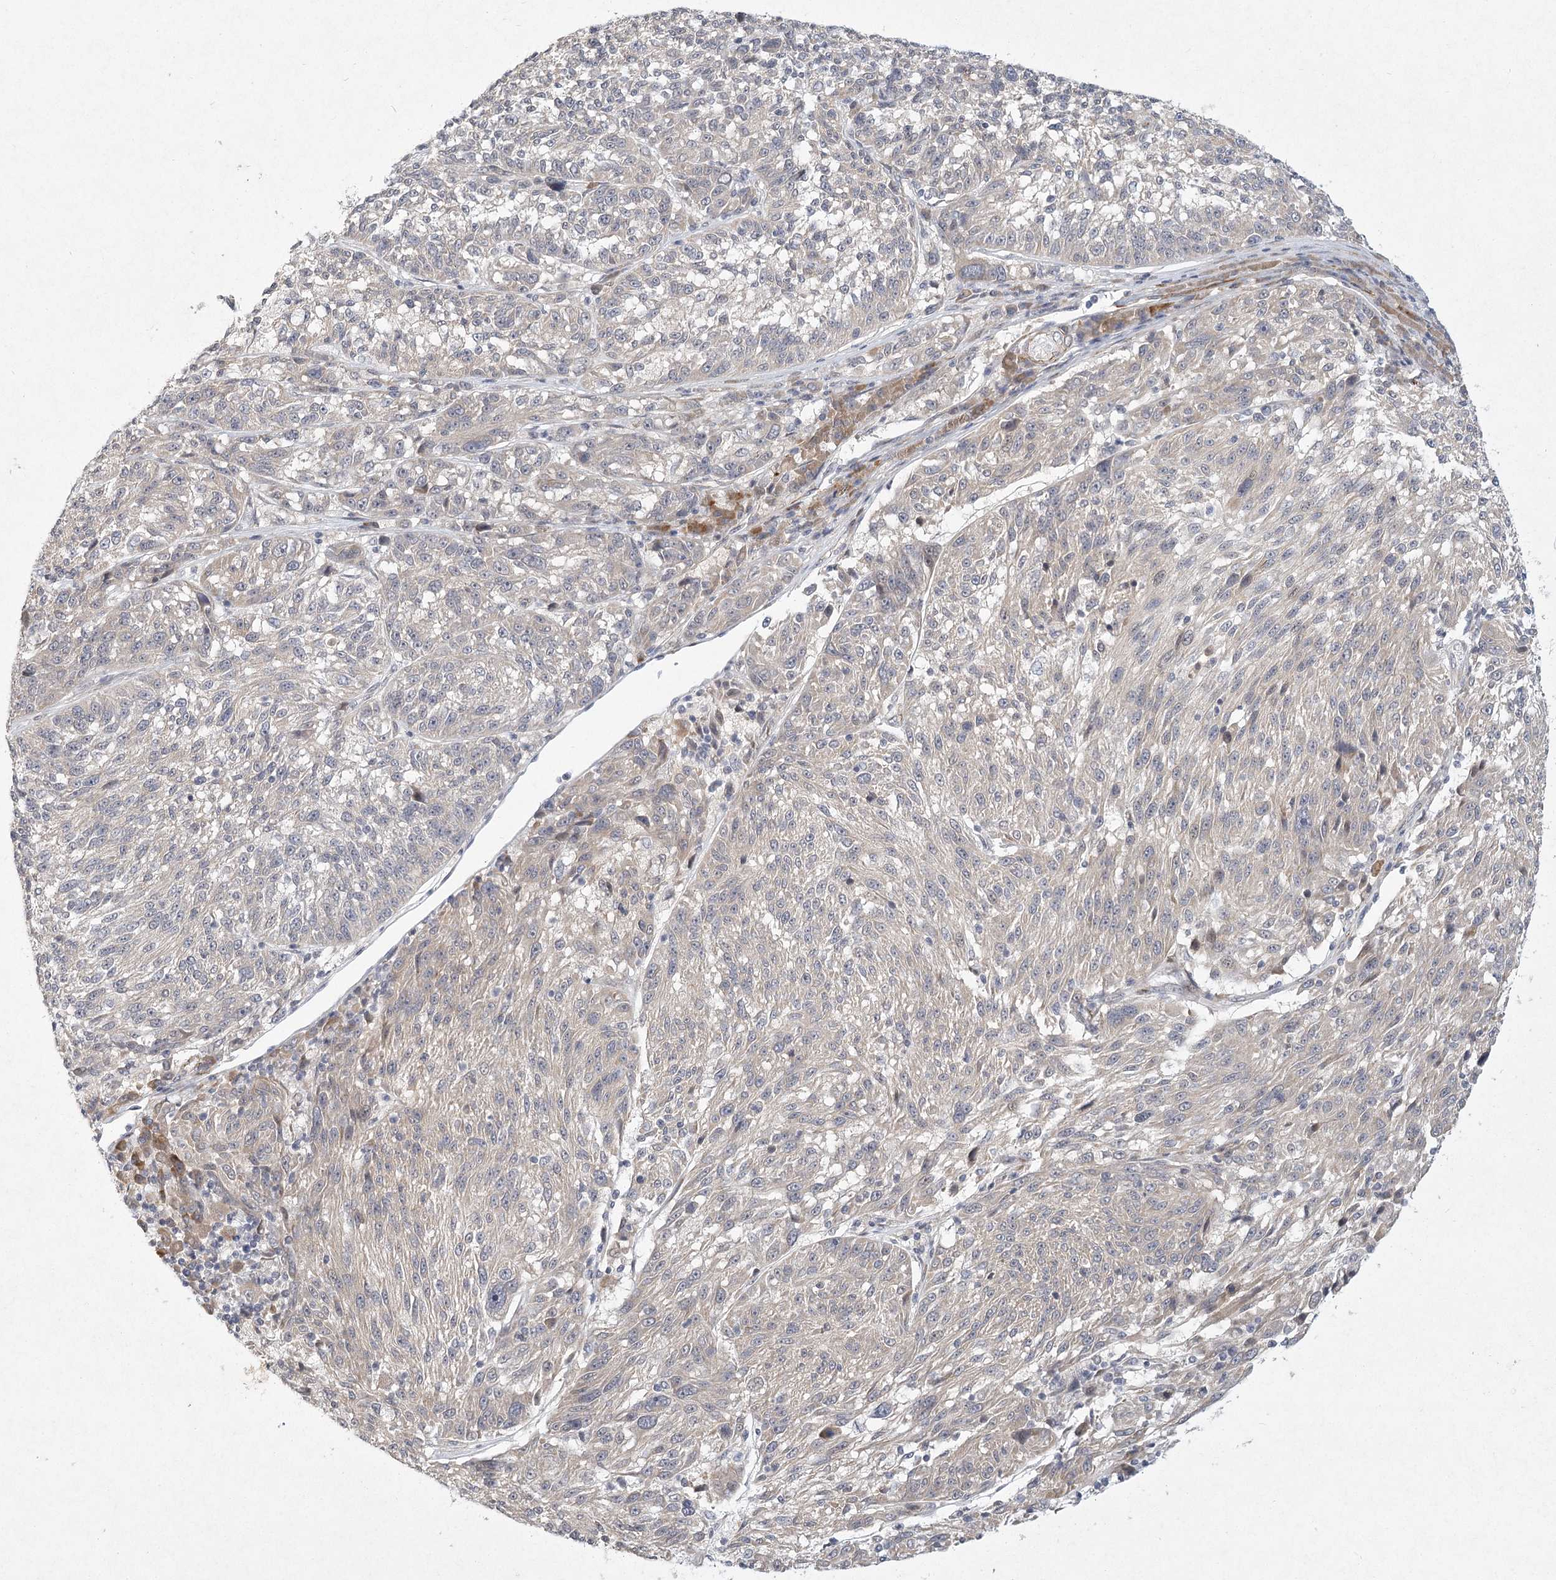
{"staining": {"intensity": "weak", "quantity": "<25%", "location": "cytoplasmic/membranous"}, "tissue": "melanoma", "cell_type": "Tumor cells", "image_type": "cancer", "snomed": [{"axis": "morphology", "description": "Malignant melanoma, NOS"}, {"axis": "topography", "description": "Skin"}], "caption": "Immunohistochemistry (IHC) micrograph of human melanoma stained for a protein (brown), which shows no positivity in tumor cells. (IHC, brightfield microscopy, high magnification).", "gene": "MEPE", "patient": {"sex": "male", "age": 53}}